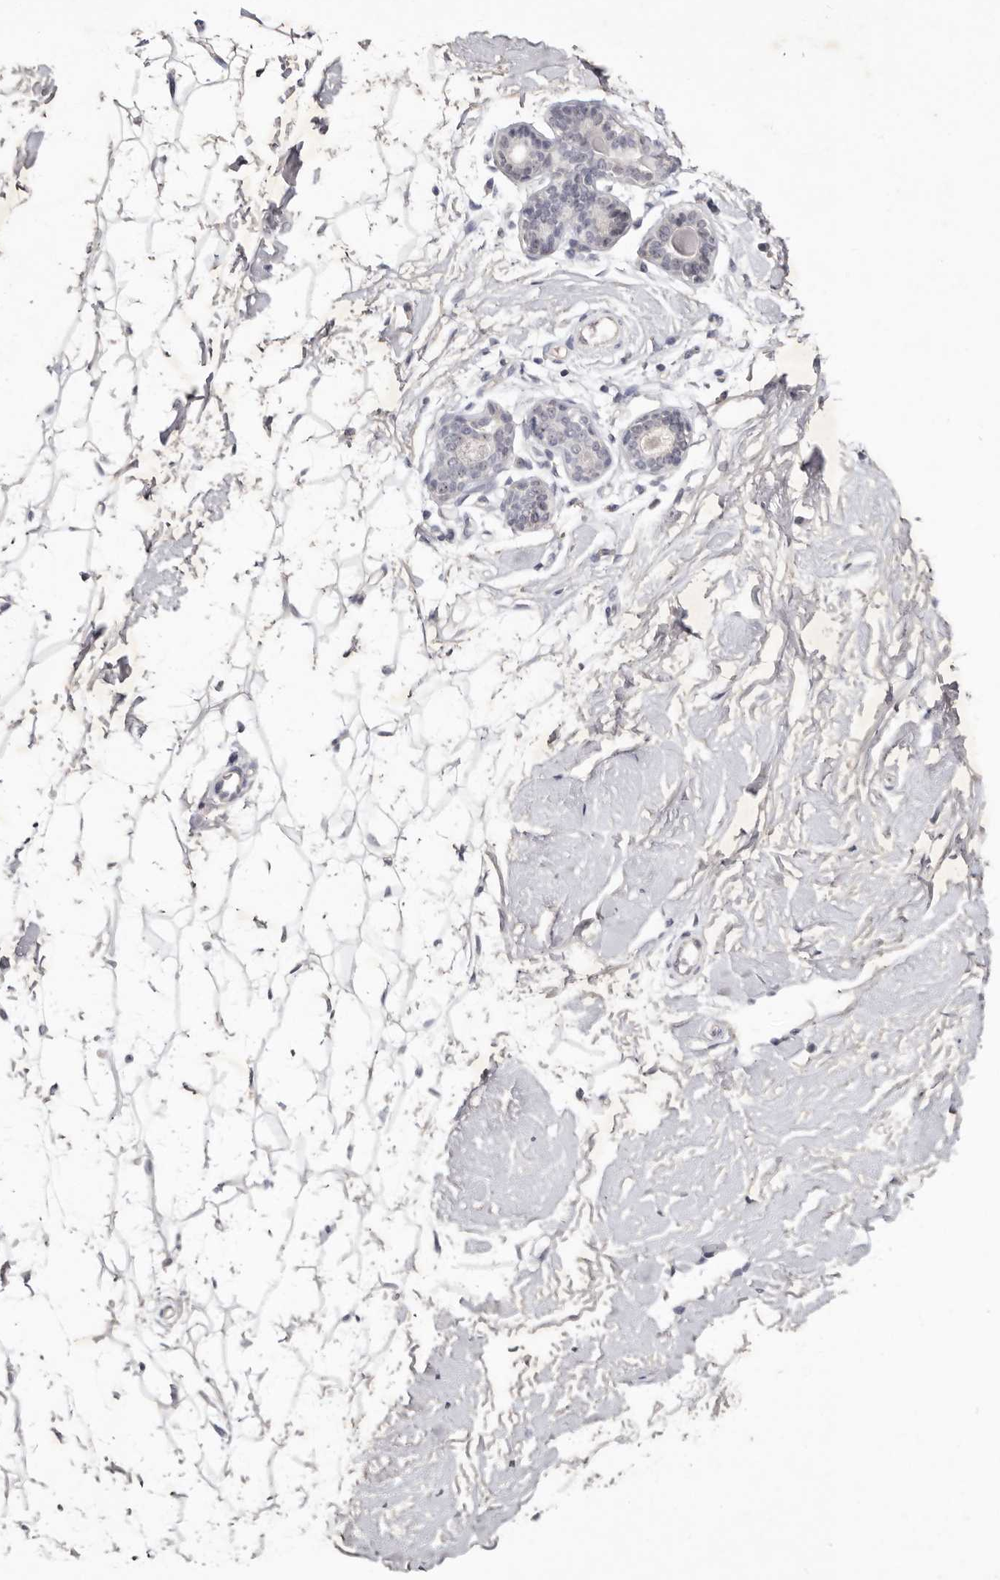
{"staining": {"intensity": "negative", "quantity": ">75%", "location": "none"}, "tissue": "adipose tissue", "cell_type": "Adipocytes", "image_type": "normal", "snomed": [{"axis": "morphology", "description": "Normal tissue, NOS"}, {"axis": "topography", "description": "Breast"}], "caption": "There is no significant positivity in adipocytes of adipose tissue. Nuclei are stained in blue.", "gene": "TADA1", "patient": {"sex": "female", "age": 23}}